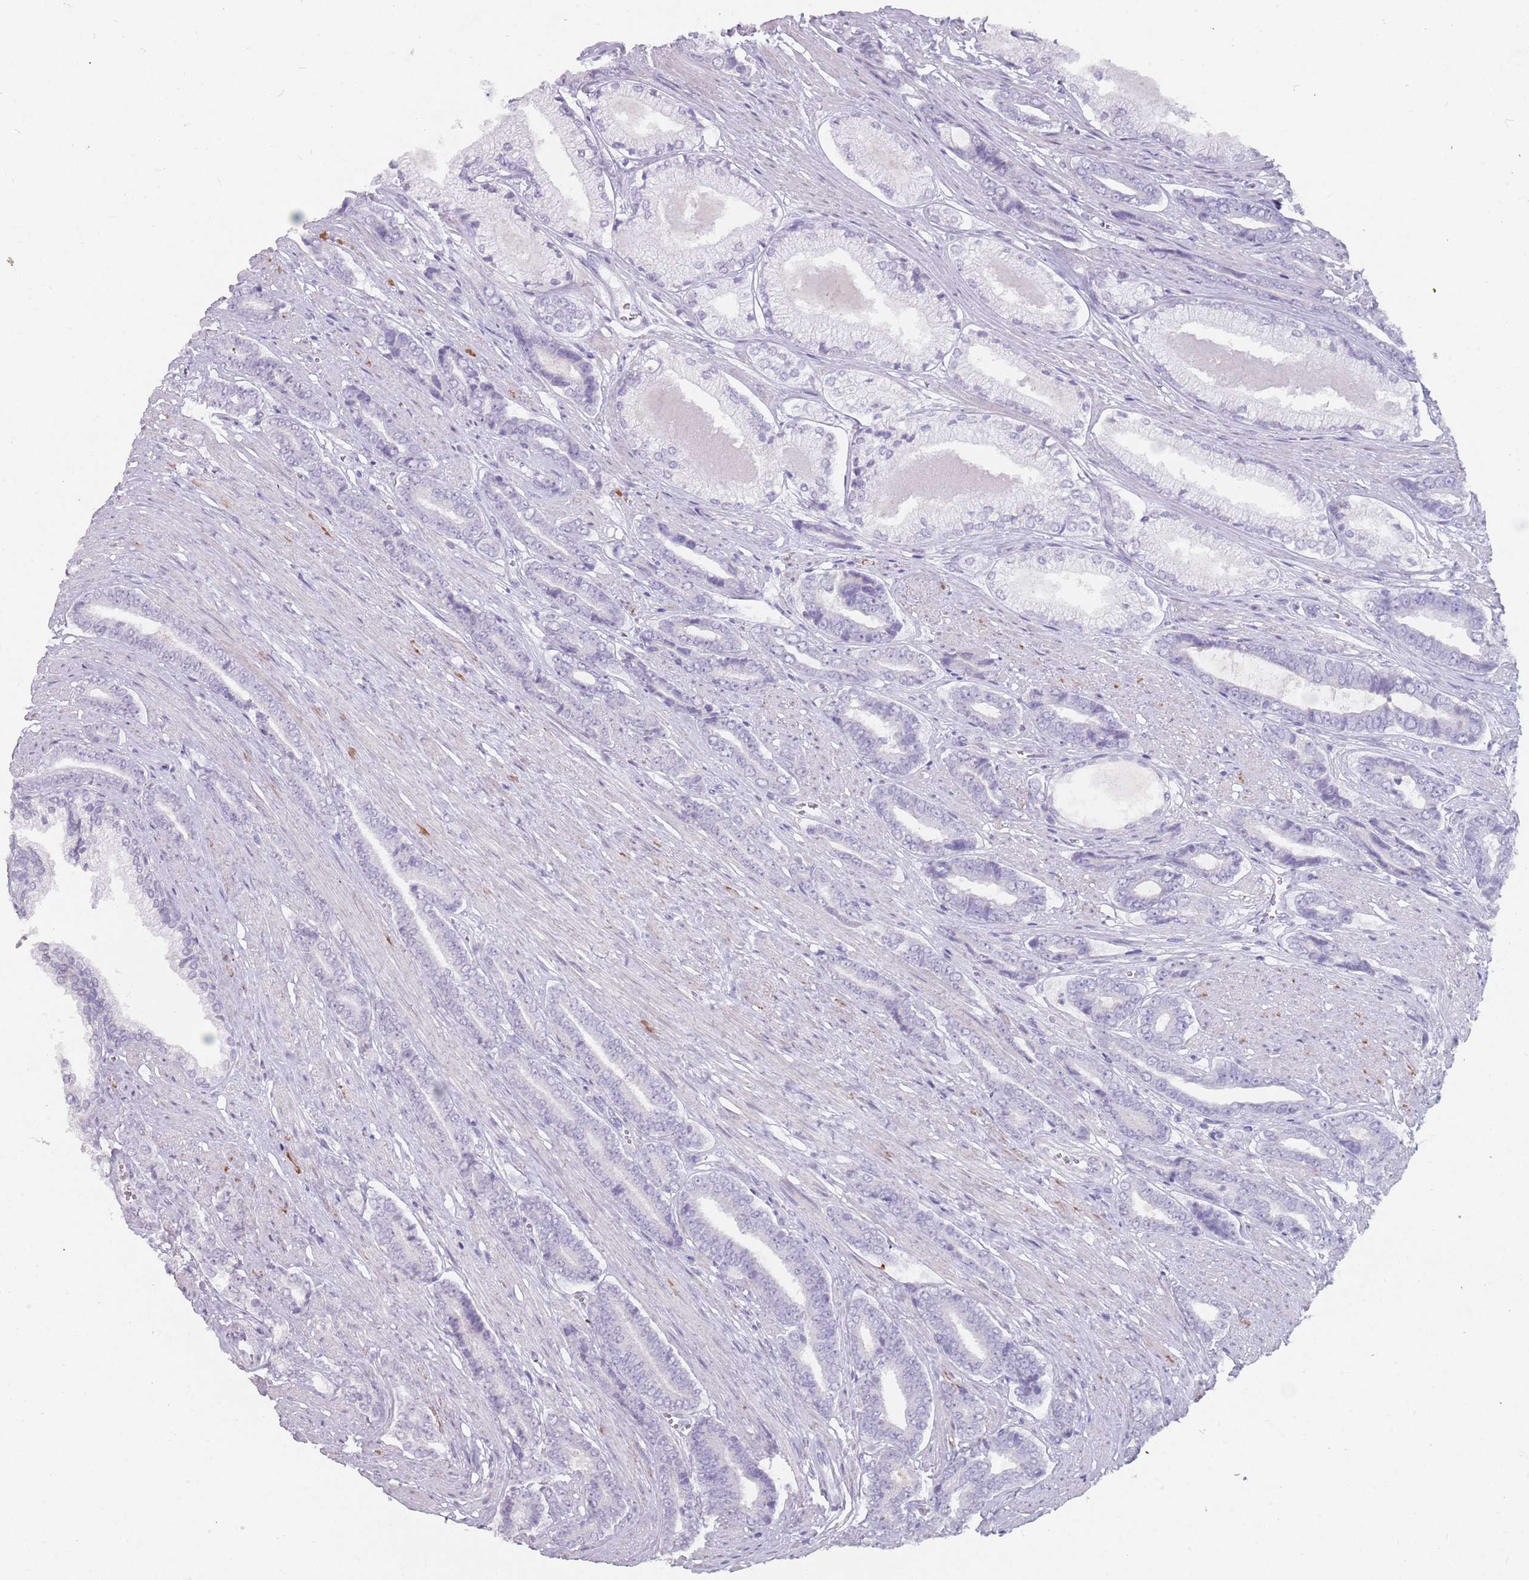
{"staining": {"intensity": "negative", "quantity": "none", "location": "none"}, "tissue": "prostate cancer", "cell_type": "Tumor cells", "image_type": "cancer", "snomed": [{"axis": "morphology", "description": "Adenocarcinoma, NOS"}, {"axis": "topography", "description": "Prostate and seminal vesicle, NOS"}], "caption": "High magnification brightfield microscopy of prostate cancer (adenocarcinoma) stained with DAB (3,3'-diaminobenzidine) (brown) and counterstained with hematoxylin (blue): tumor cells show no significant staining. (DAB immunohistochemistry (IHC) visualized using brightfield microscopy, high magnification).", "gene": "DDX4", "patient": {"sex": "male", "age": 76}}